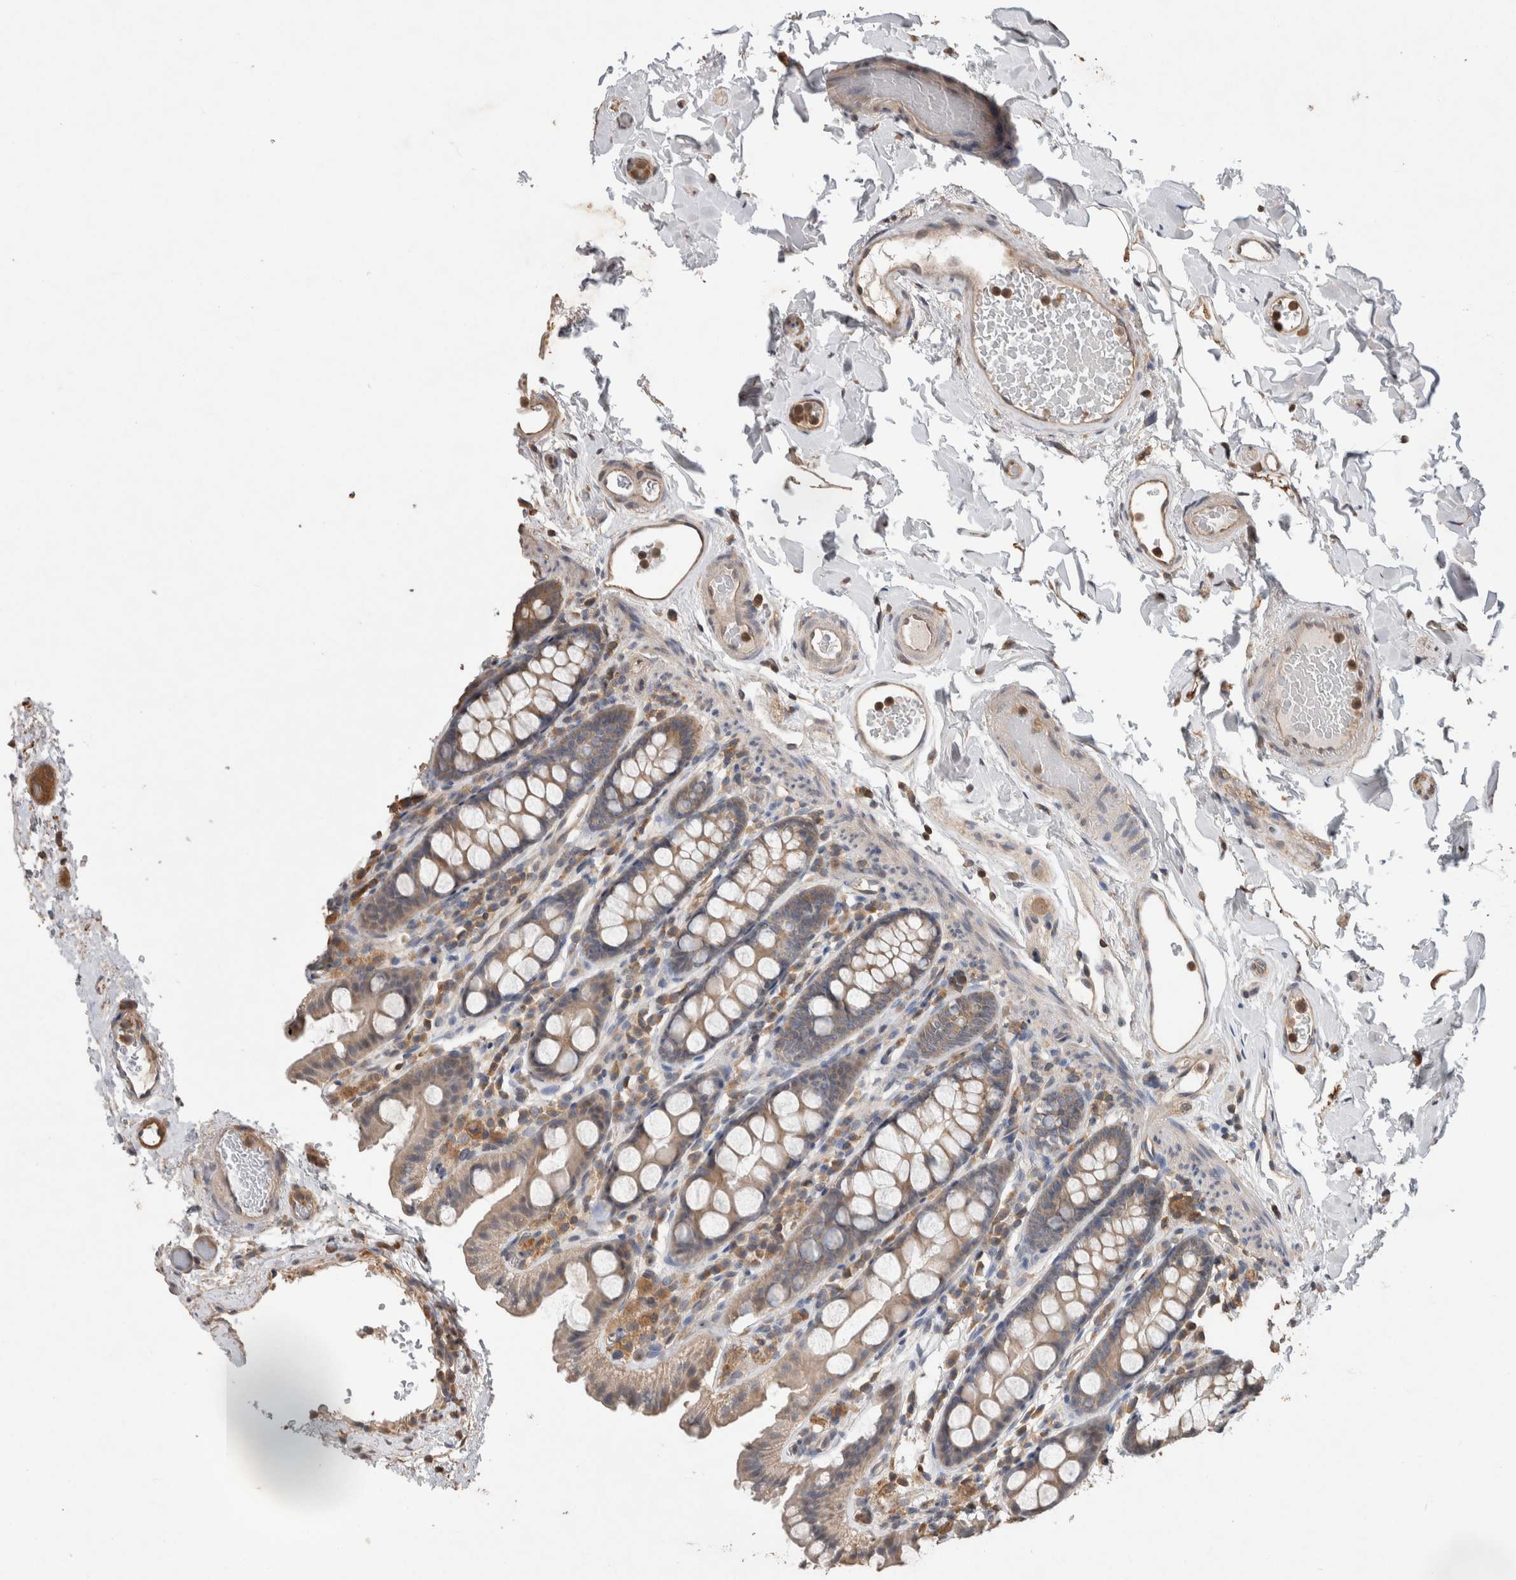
{"staining": {"intensity": "moderate", "quantity": ">75%", "location": "cytoplasmic/membranous"}, "tissue": "colon", "cell_type": "Endothelial cells", "image_type": "normal", "snomed": [{"axis": "morphology", "description": "Normal tissue, NOS"}, {"axis": "topography", "description": "Colon"}, {"axis": "topography", "description": "Peripheral nerve tissue"}], "caption": "Immunohistochemistry (IHC) (DAB) staining of normal human colon displays moderate cytoplasmic/membranous protein expression in about >75% of endothelial cells. Nuclei are stained in blue.", "gene": "TRIM5", "patient": {"sex": "female", "age": 61}}